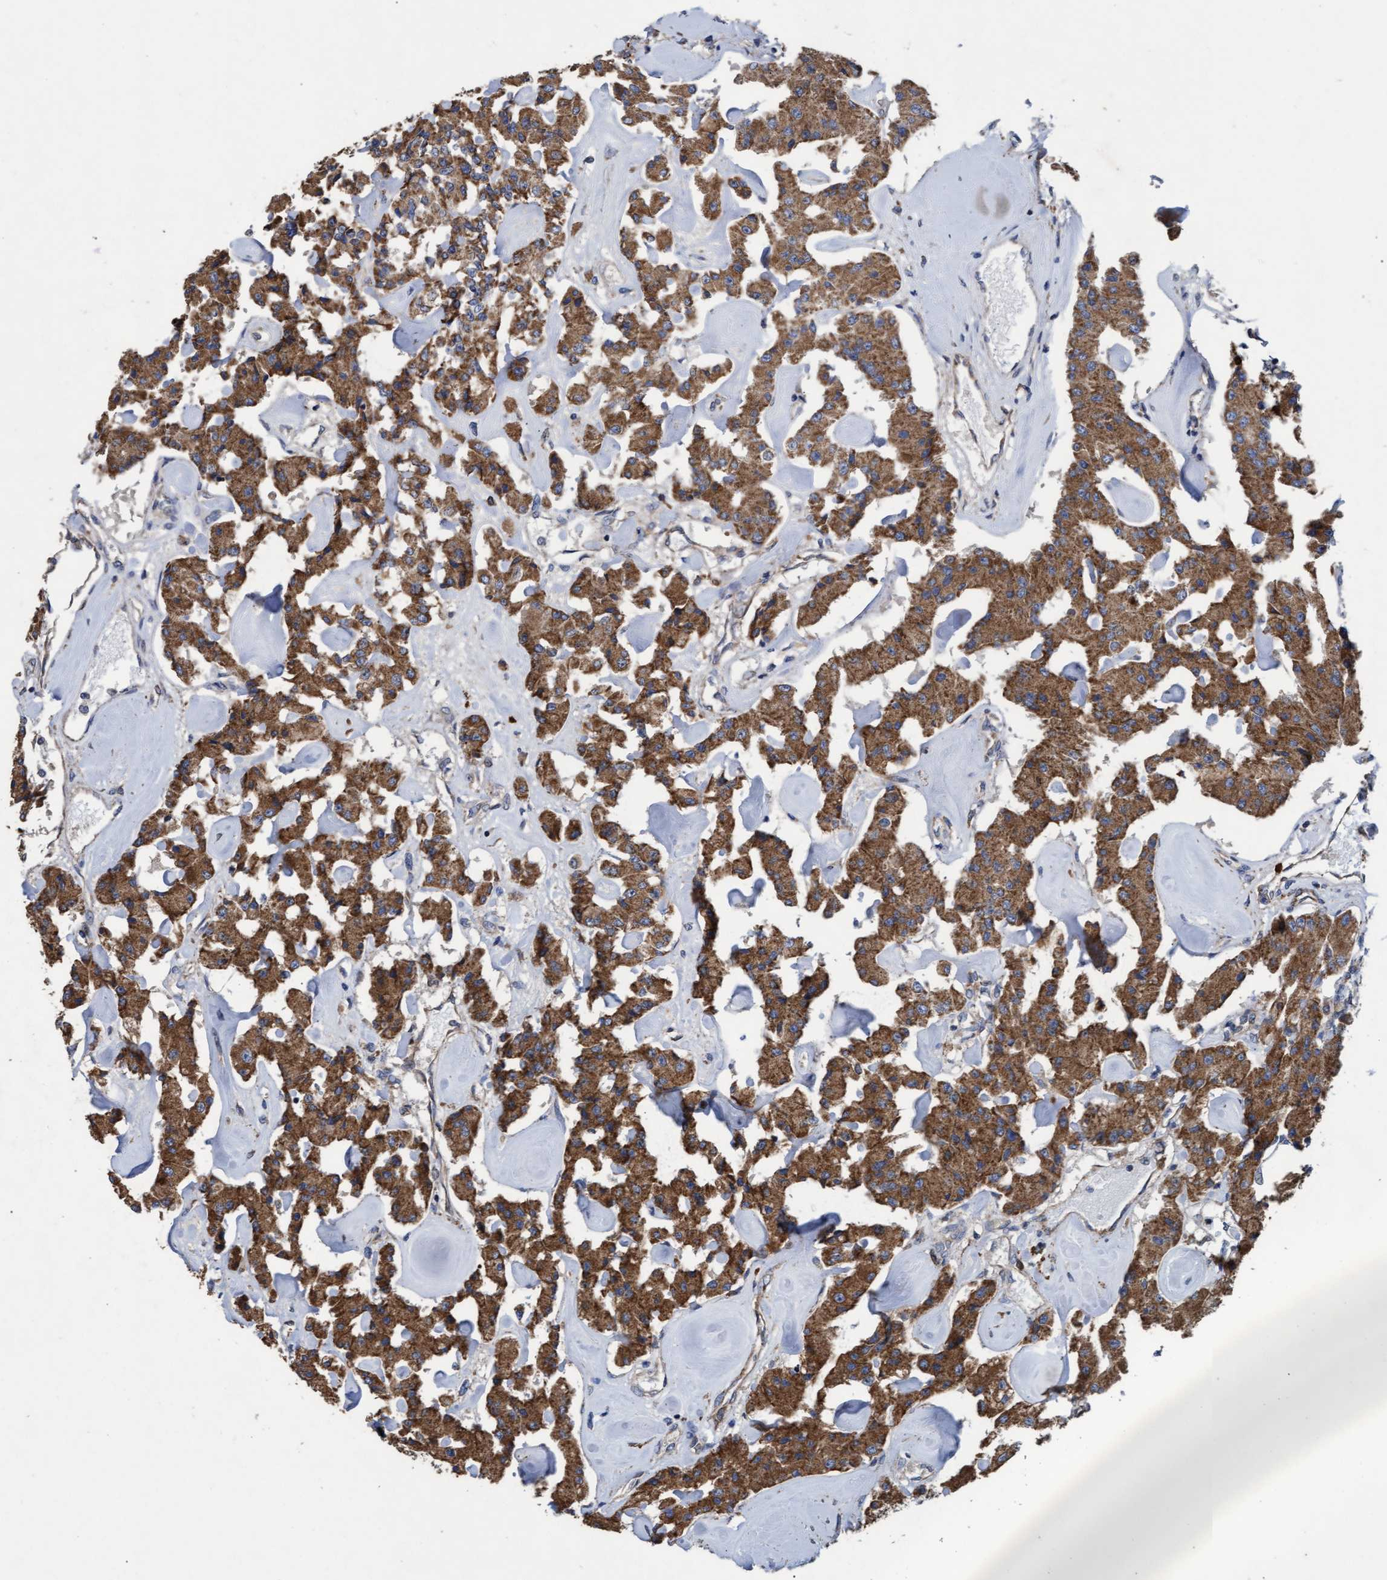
{"staining": {"intensity": "moderate", "quantity": ">75%", "location": "cytoplasmic/membranous"}, "tissue": "carcinoid", "cell_type": "Tumor cells", "image_type": "cancer", "snomed": [{"axis": "morphology", "description": "Carcinoid, malignant, NOS"}, {"axis": "topography", "description": "Pancreas"}], "caption": "Carcinoid stained with a brown dye reveals moderate cytoplasmic/membranous positive expression in approximately >75% of tumor cells.", "gene": "MRPL38", "patient": {"sex": "male", "age": 41}}